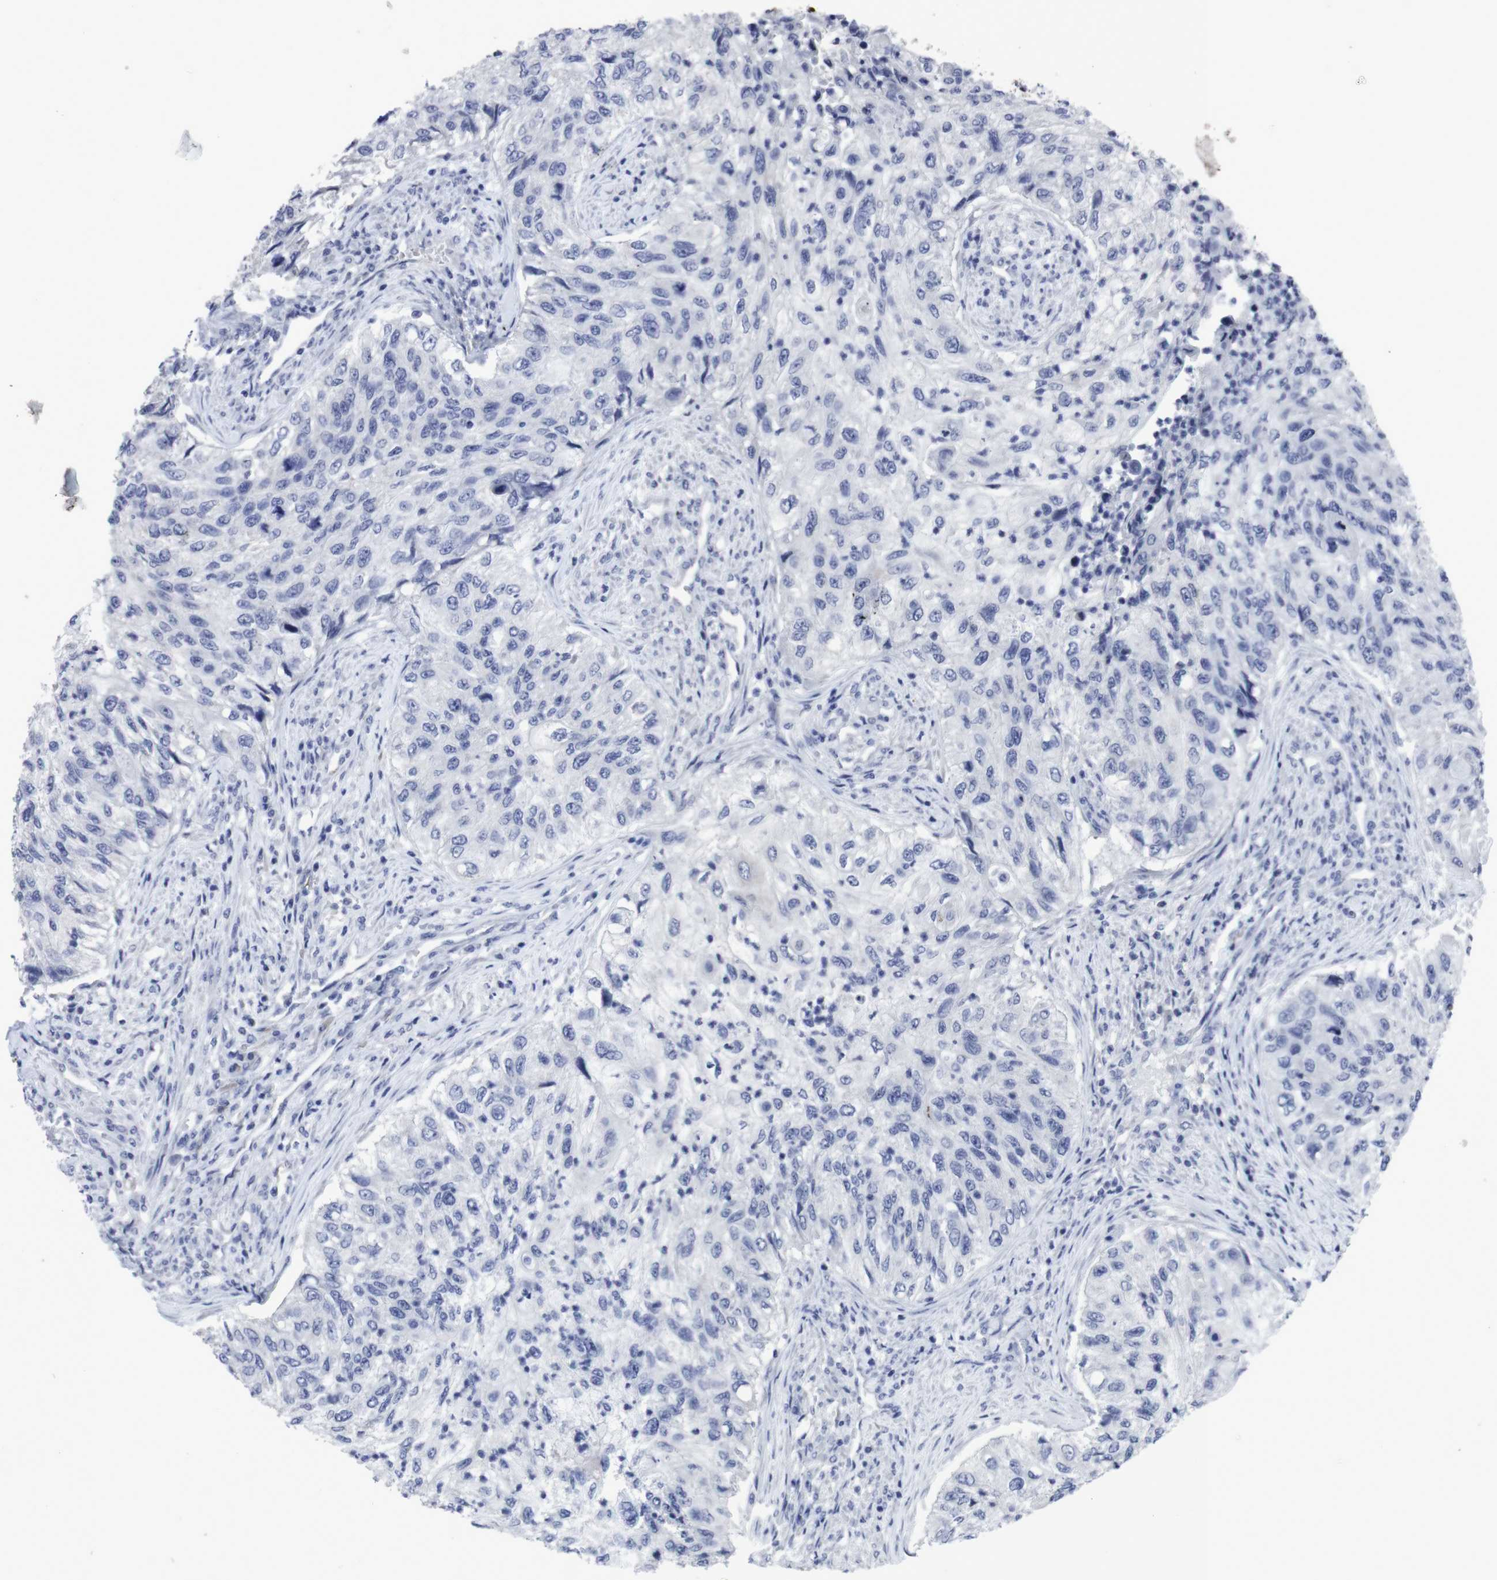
{"staining": {"intensity": "negative", "quantity": "none", "location": "none"}, "tissue": "urothelial cancer", "cell_type": "Tumor cells", "image_type": "cancer", "snomed": [{"axis": "morphology", "description": "Urothelial carcinoma, High grade"}, {"axis": "topography", "description": "Urinary bladder"}], "caption": "IHC photomicrograph of human urothelial cancer stained for a protein (brown), which exhibits no positivity in tumor cells.", "gene": "SNCG", "patient": {"sex": "female", "age": 60}}